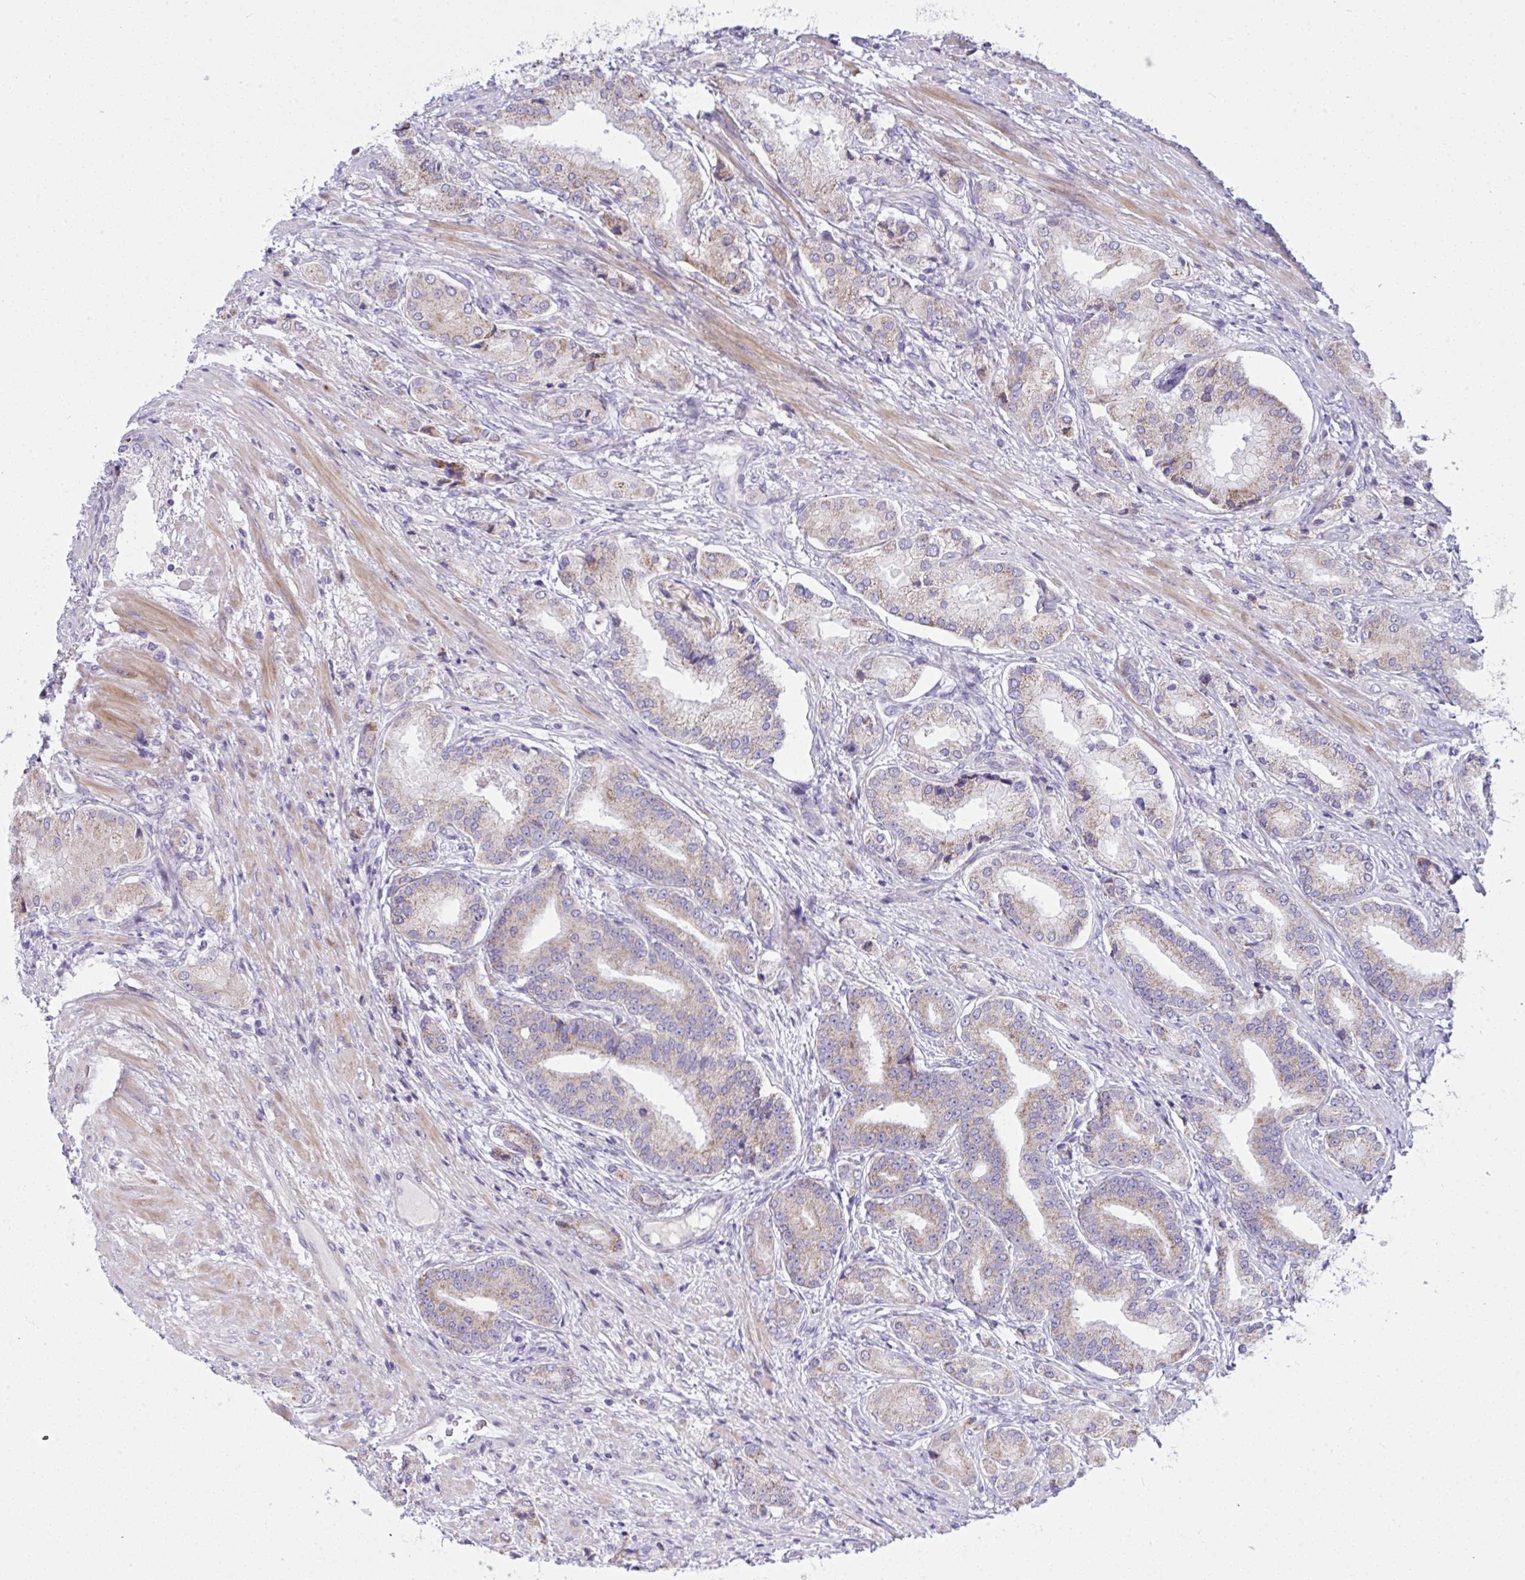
{"staining": {"intensity": "moderate", "quantity": ">75%", "location": "cytoplasmic/membranous"}, "tissue": "prostate cancer", "cell_type": "Tumor cells", "image_type": "cancer", "snomed": [{"axis": "morphology", "description": "Adenocarcinoma, High grade"}, {"axis": "topography", "description": "Prostate and seminal vesicle, NOS"}], "caption": "Prostate cancer stained with a protein marker exhibits moderate staining in tumor cells.", "gene": "NTN1", "patient": {"sex": "male", "age": 61}}